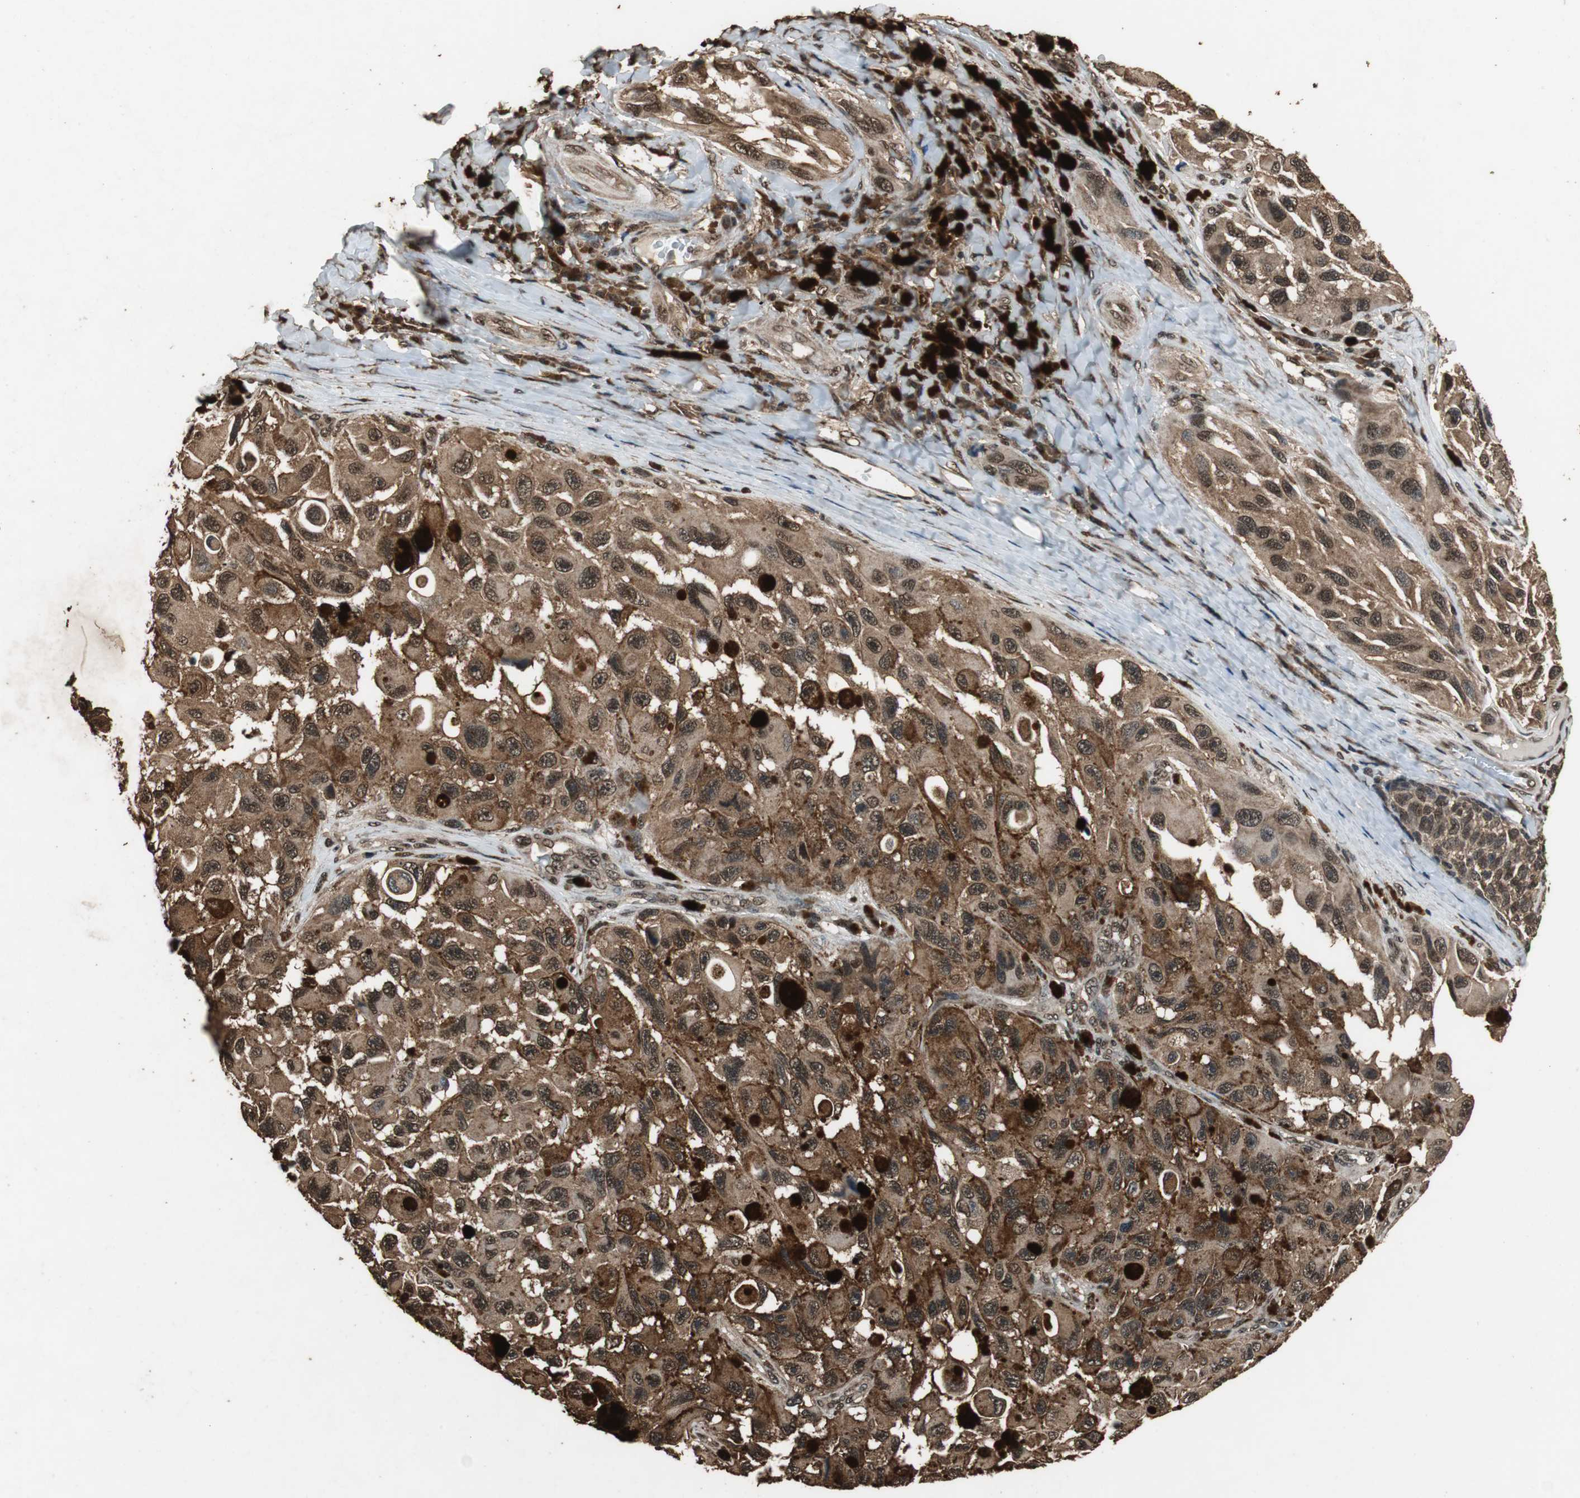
{"staining": {"intensity": "strong", "quantity": ">75%", "location": "cytoplasmic/membranous,nuclear"}, "tissue": "melanoma", "cell_type": "Tumor cells", "image_type": "cancer", "snomed": [{"axis": "morphology", "description": "Malignant melanoma, NOS"}, {"axis": "topography", "description": "Skin"}], "caption": "Protein staining demonstrates strong cytoplasmic/membranous and nuclear staining in approximately >75% of tumor cells in malignant melanoma.", "gene": "ZNF18", "patient": {"sex": "female", "age": 73}}